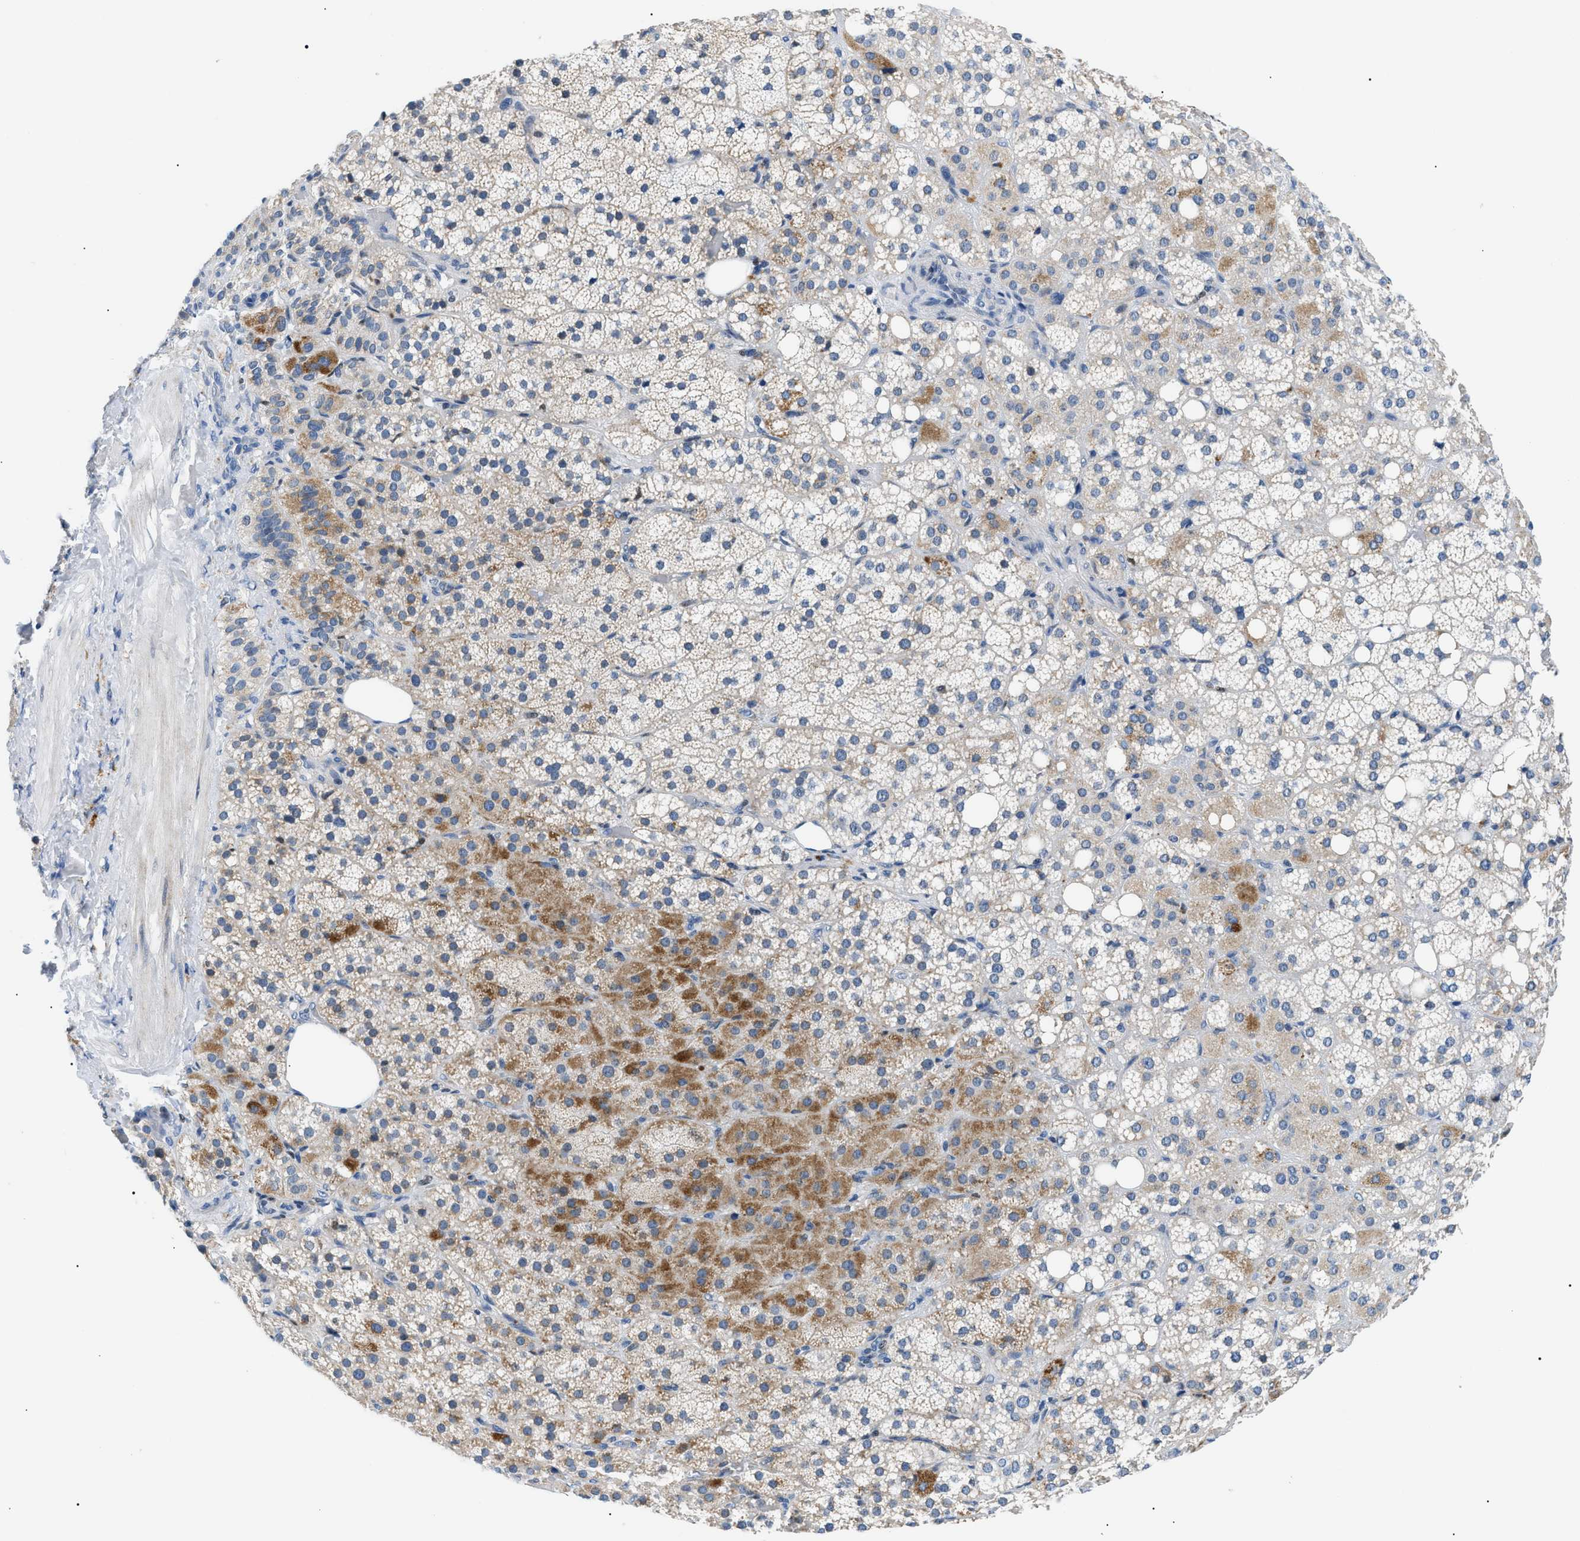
{"staining": {"intensity": "moderate", "quantity": "<25%", "location": "cytoplasmic/membranous"}, "tissue": "adrenal gland", "cell_type": "Glandular cells", "image_type": "normal", "snomed": [{"axis": "morphology", "description": "Normal tissue, NOS"}, {"axis": "topography", "description": "Adrenal gland"}], "caption": "Human adrenal gland stained with a brown dye exhibits moderate cytoplasmic/membranous positive positivity in approximately <25% of glandular cells.", "gene": "SMARCC1", "patient": {"sex": "female", "age": 59}}